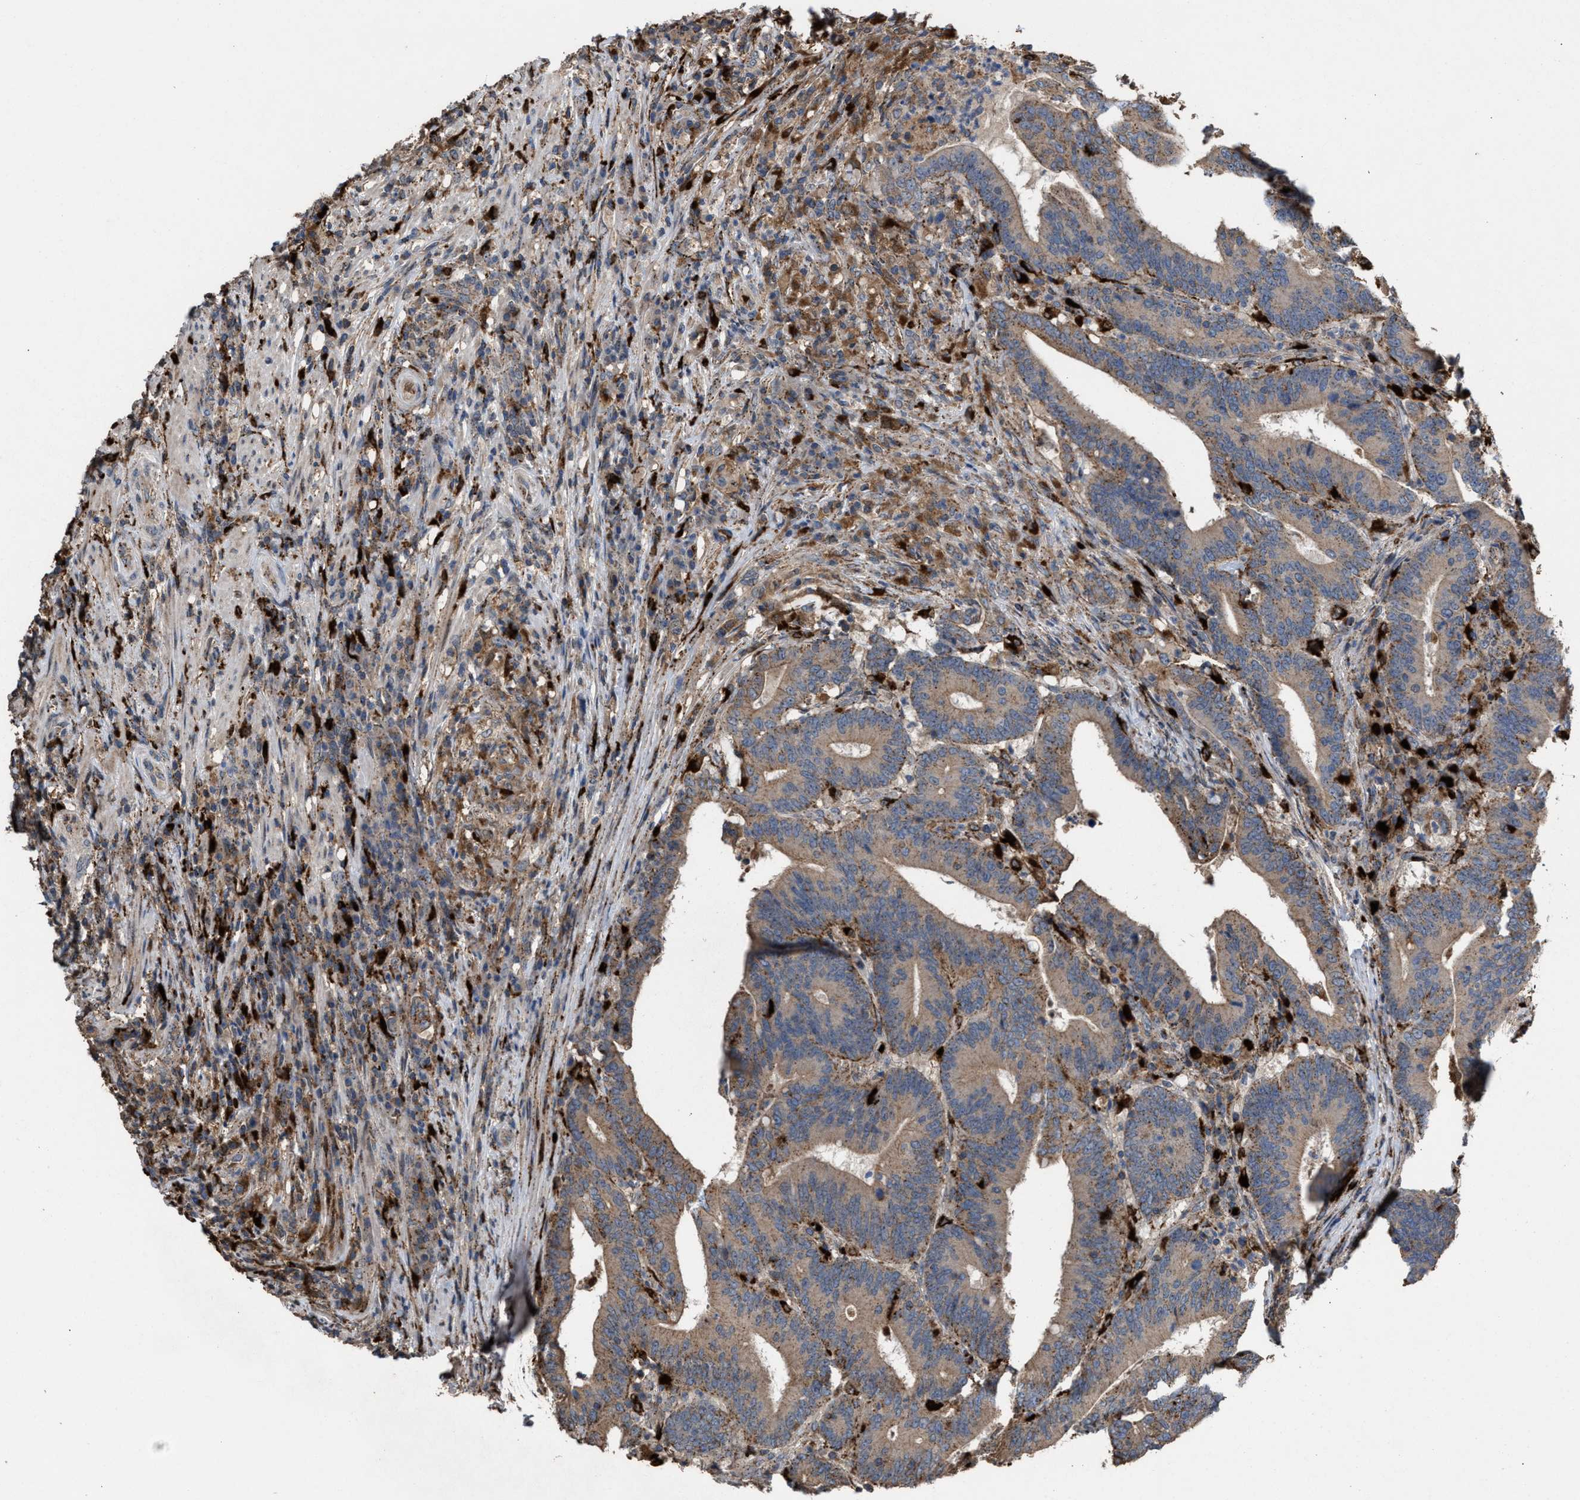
{"staining": {"intensity": "moderate", "quantity": ">75%", "location": "cytoplasmic/membranous"}, "tissue": "colorectal cancer", "cell_type": "Tumor cells", "image_type": "cancer", "snomed": [{"axis": "morphology", "description": "Adenocarcinoma, NOS"}, {"axis": "topography", "description": "Colon"}], "caption": "This photomicrograph reveals immunohistochemistry (IHC) staining of adenocarcinoma (colorectal), with medium moderate cytoplasmic/membranous expression in approximately >75% of tumor cells.", "gene": "ELMO3", "patient": {"sex": "female", "age": 66}}